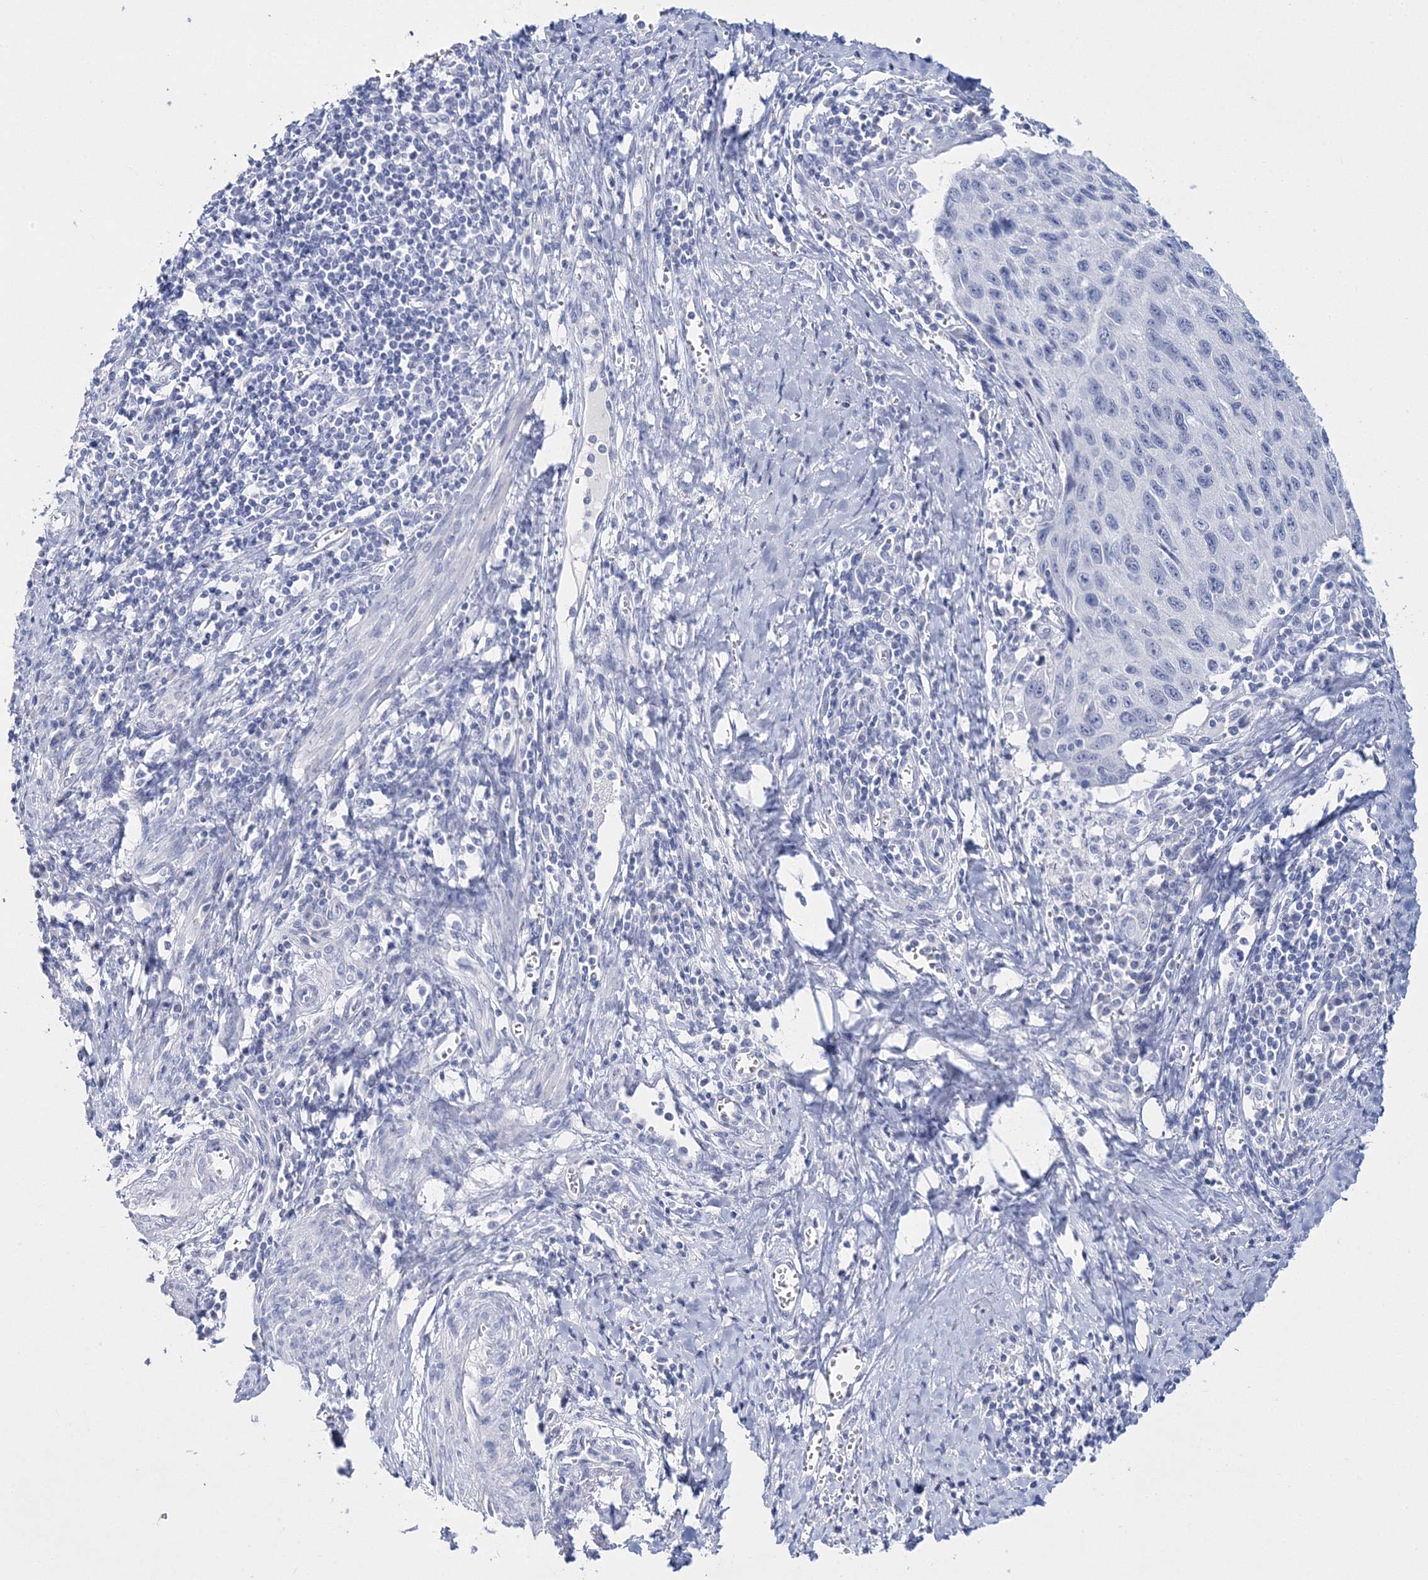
{"staining": {"intensity": "negative", "quantity": "none", "location": "none"}, "tissue": "cervical cancer", "cell_type": "Tumor cells", "image_type": "cancer", "snomed": [{"axis": "morphology", "description": "Squamous cell carcinoma, NOS"}, {"axis": "topography", "description": "Cervix"}], "caption": "Immunohistochemical staining of human squamous cell carcinoma (cervical) demonstrates no significant expression in tumor cells.", "gene": "MYOZ2", "patient": {"sex": "female", "age": 53}}